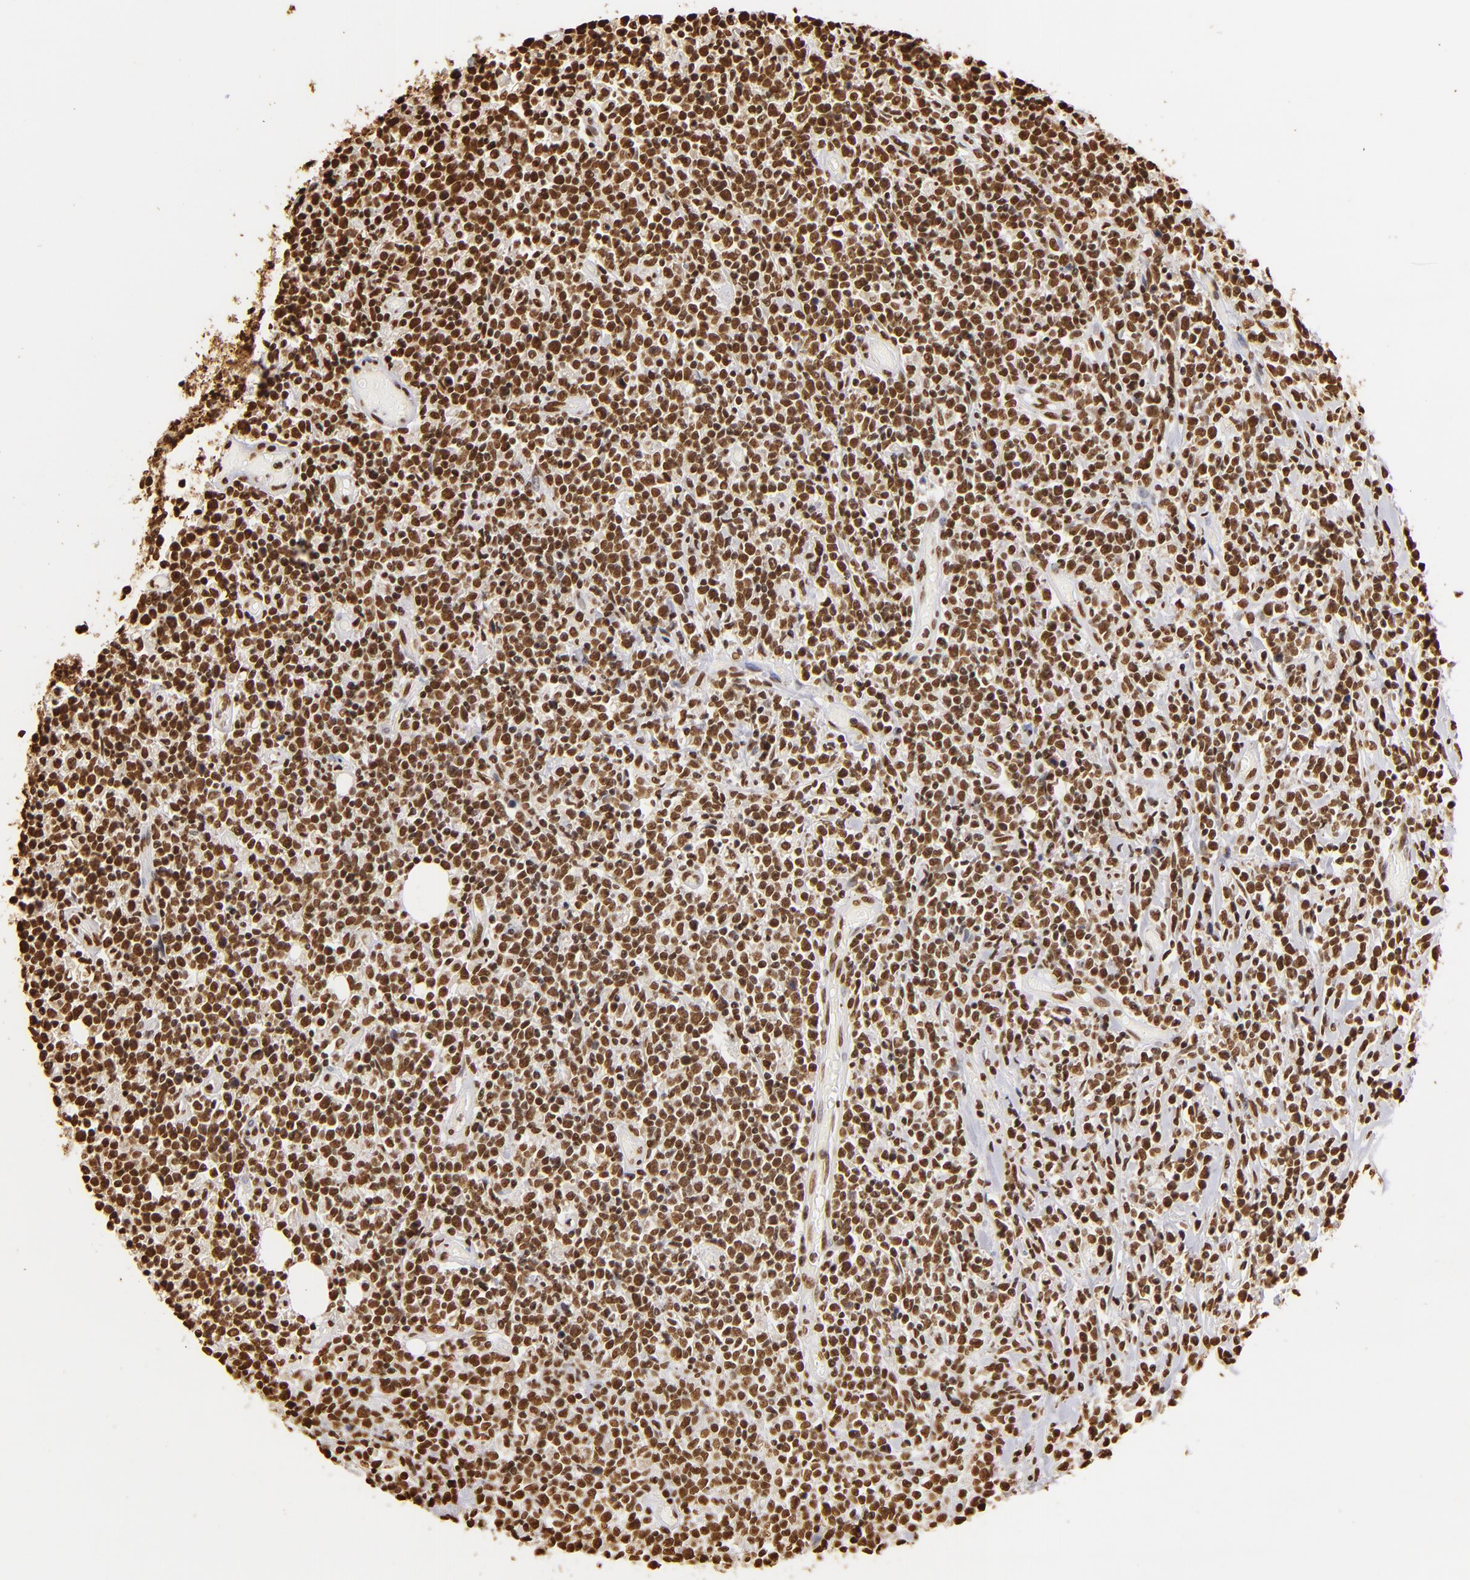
{"staining": {"intensity": "strong", "quantity": ">75%", "location": "nuclear"}, "tissue": "lymphoma", "cell_type": "Tumor cells", "image_type": "cancer", "snomed": [{"axis": "morphology", "description": "Malignant lymphoma, non-Hodgkin's type, High grade"}, {"axis": "topography", "description": "Colon"}], "caption": "Immunohistochemical staining of lymphoma reveals high levels of strong nuclear protein expression in approximately >75% of tumor cells.", "gene": "ILF3", "patient": {"sex": "male", "age": 82}}